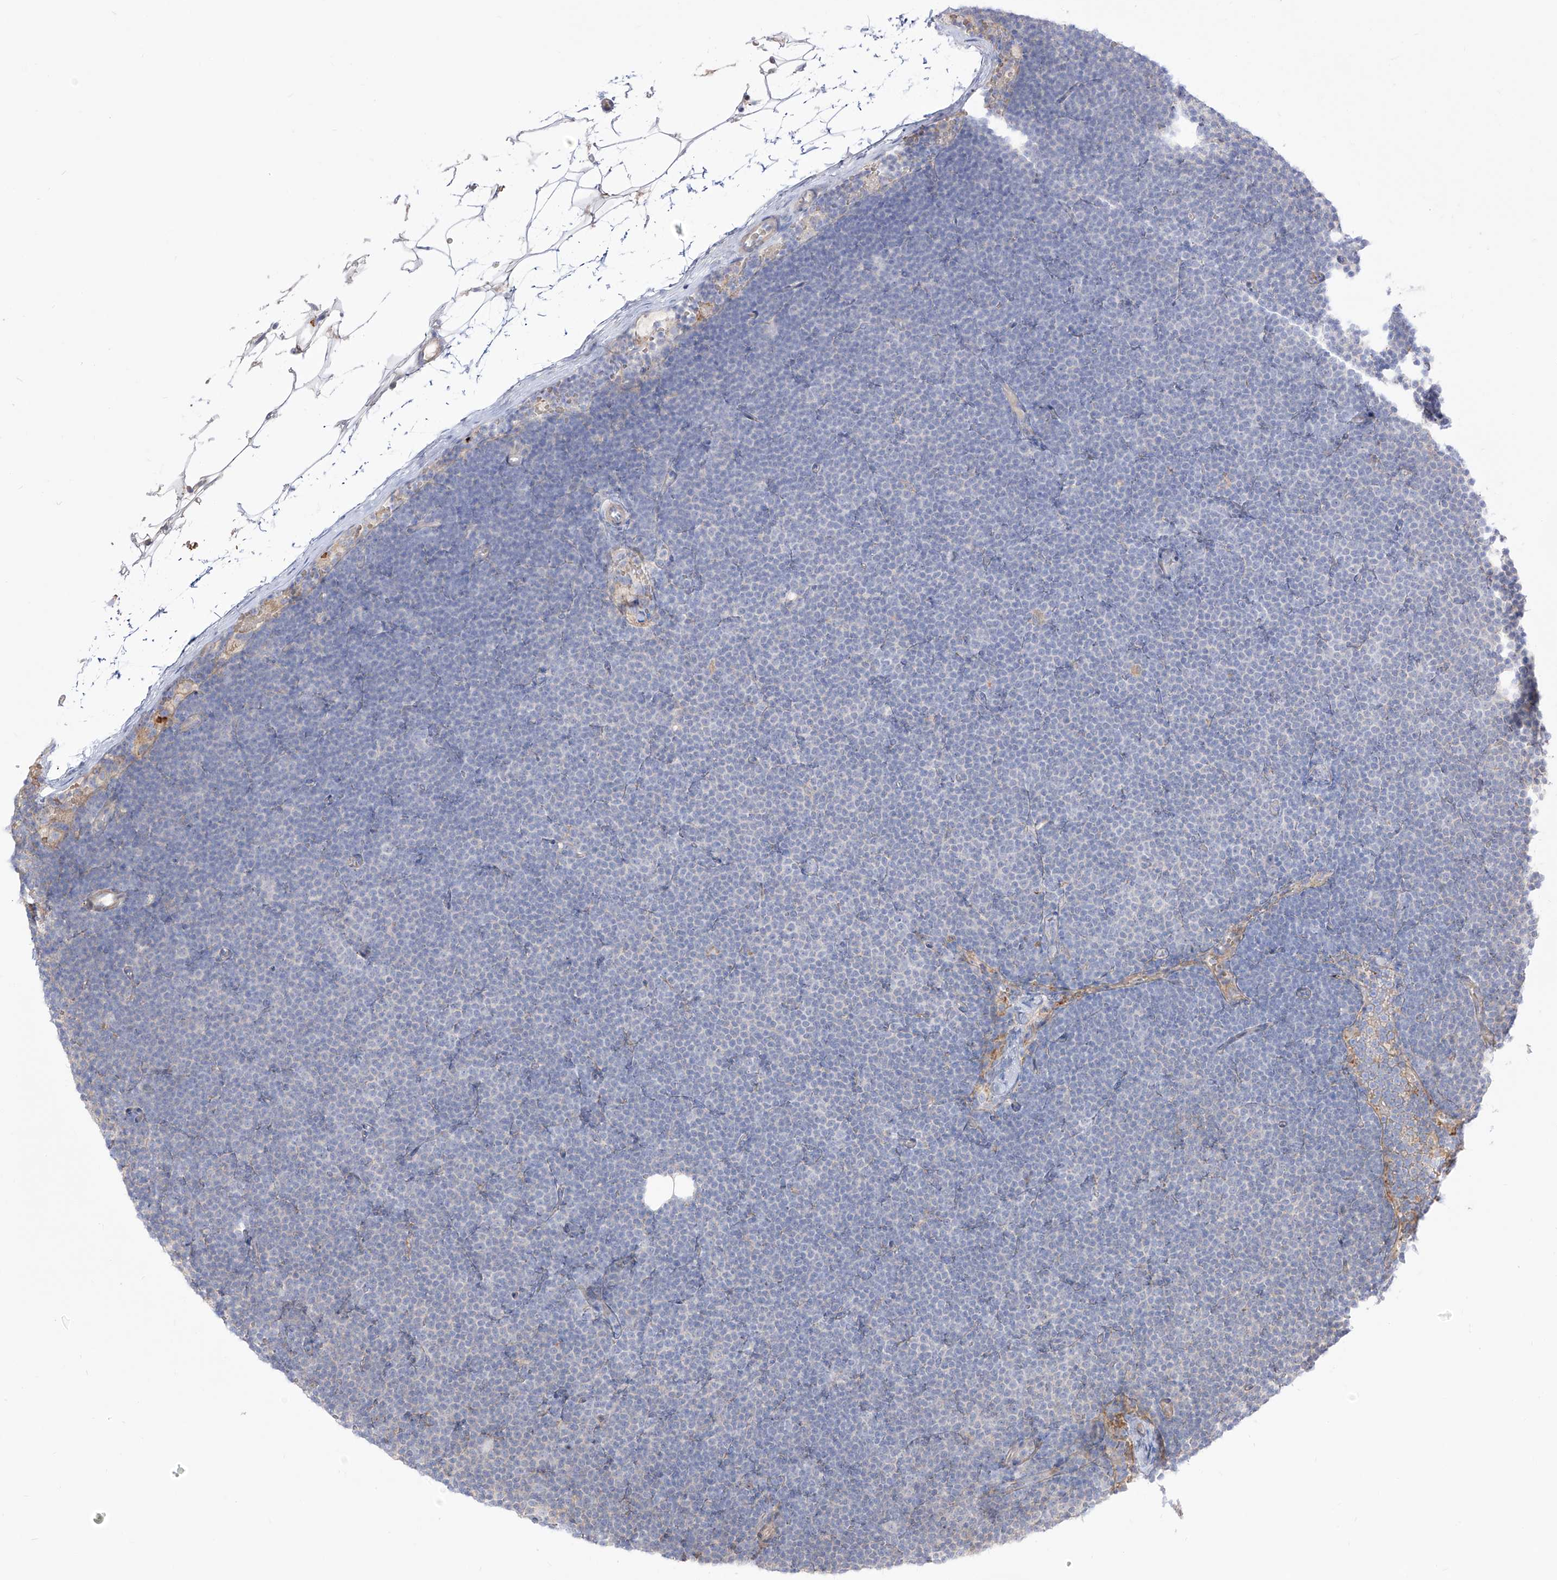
{"staining": {"intensity": "negative", "quantity": "none", "location": "none"}, "tissue": "lymphoma", "cell_type": "Tumor cells", "image_type": "cancer", "snomed": [{"axis": "morphology", "description": "Malignant lymphoma, non-Hodgkin's type, Low grade"}, {"axis": "topography", "description": "Lymph node"}], "caption": "An IHC photomicrograph of malignant lymphoma, non-Hodgkin's type (low-grade) is shown. There is no staining in tumor cells of malignant lymphoma, non-Hodgkin's type (low-grade).", "gene": "ZGRF1", "patient": {"sex": "female", "age": 53}}